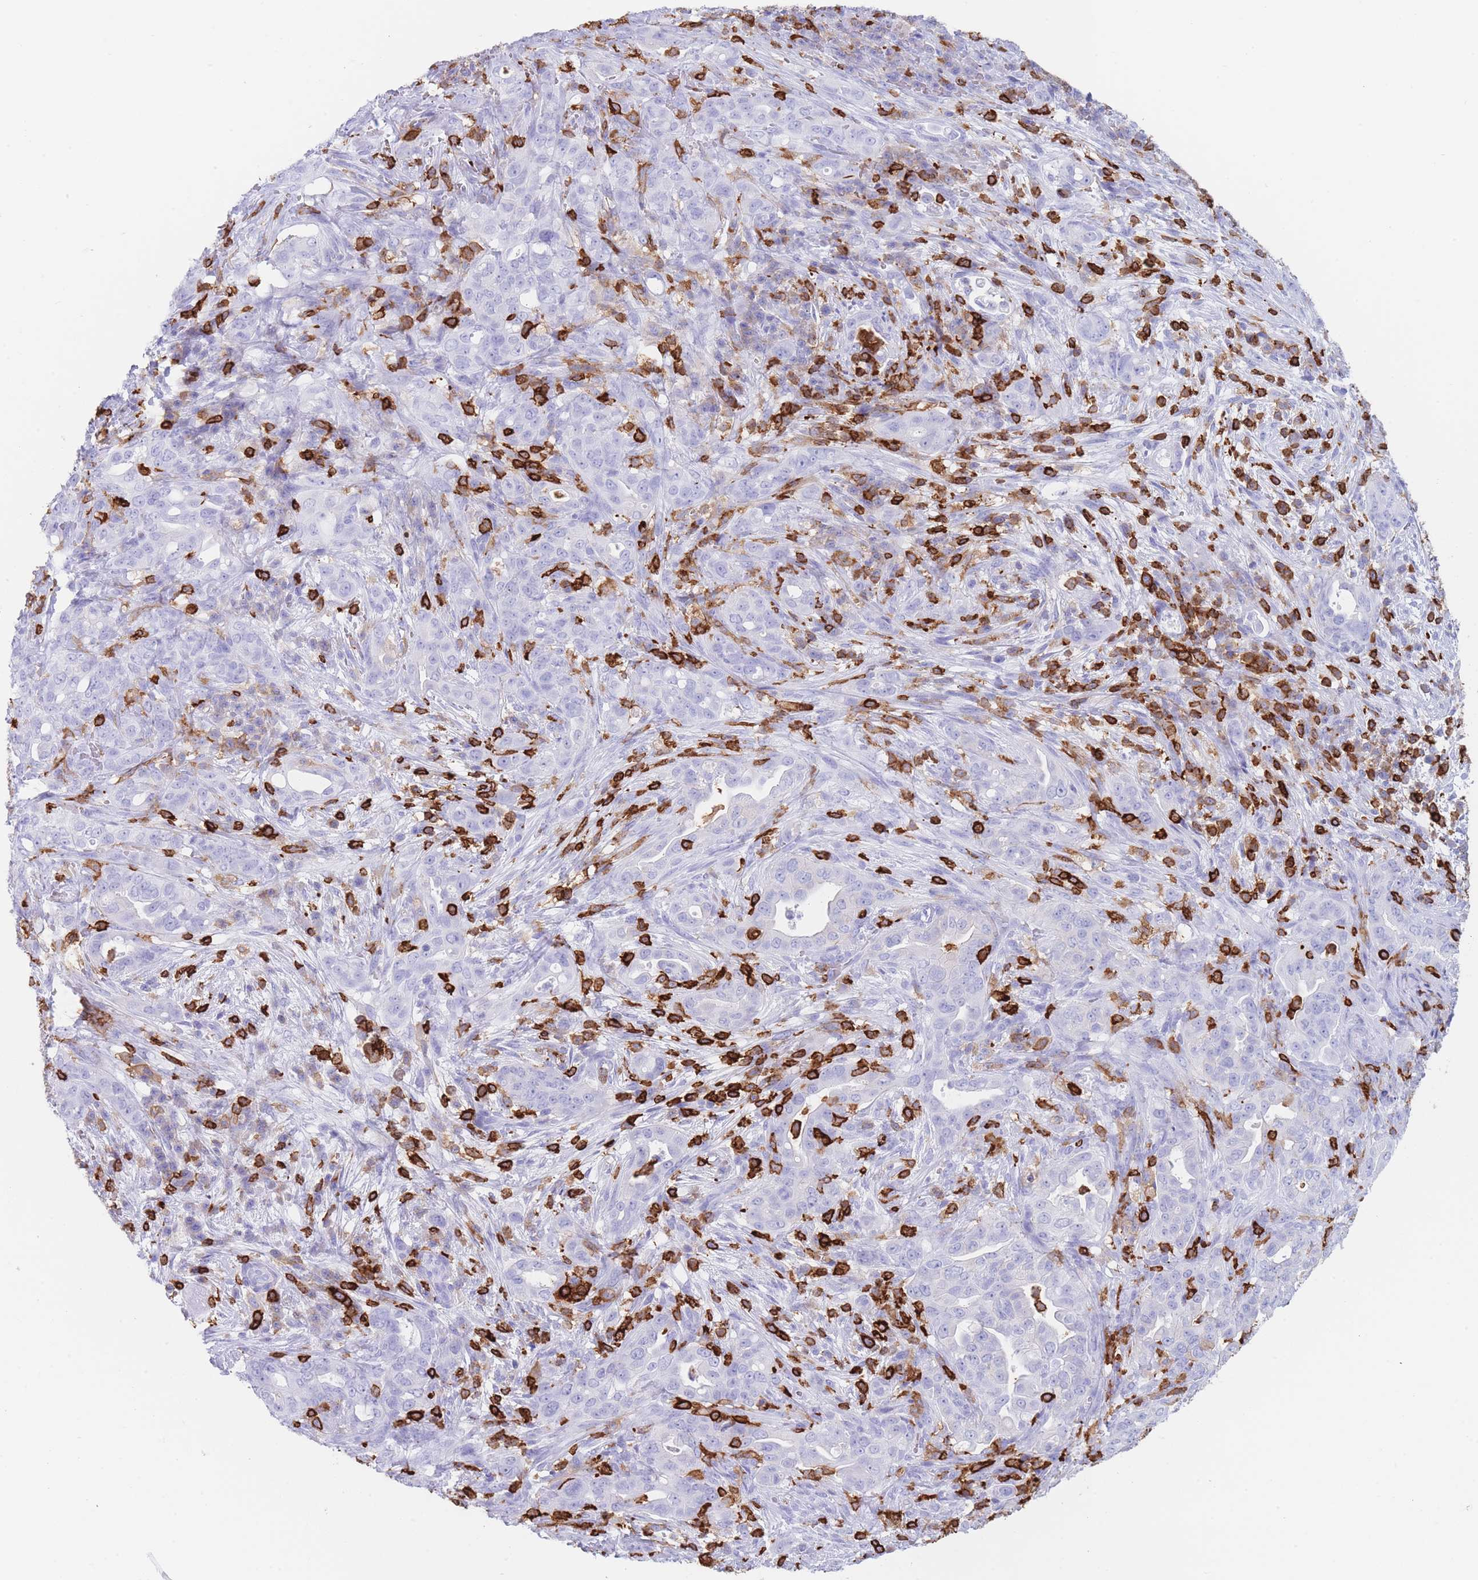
{"staining": {"intensity": "negative", "quantity": "none", "location": "none"}, "tissue": "pancreatic cancer", "cell_type": "Tumor cells", "image_type": "cancer", "snomed": [{"axis": "morphology", "description": "Normal tissue, NOS"}, {"axis": "morphology", "description": "Adenocarcinoma, NOS"}, {"axis": "topography", "description": "Lymph node"}, {"axis": "topography", "description": "Pancreas"}], "caption": "Pancreatic adenocarcinoma stained for a protein using immunohistochemistry demonstrates no staining tumor cells.", "gene": "CORO1A", "patient": {"sex": "female", "age": 67}}